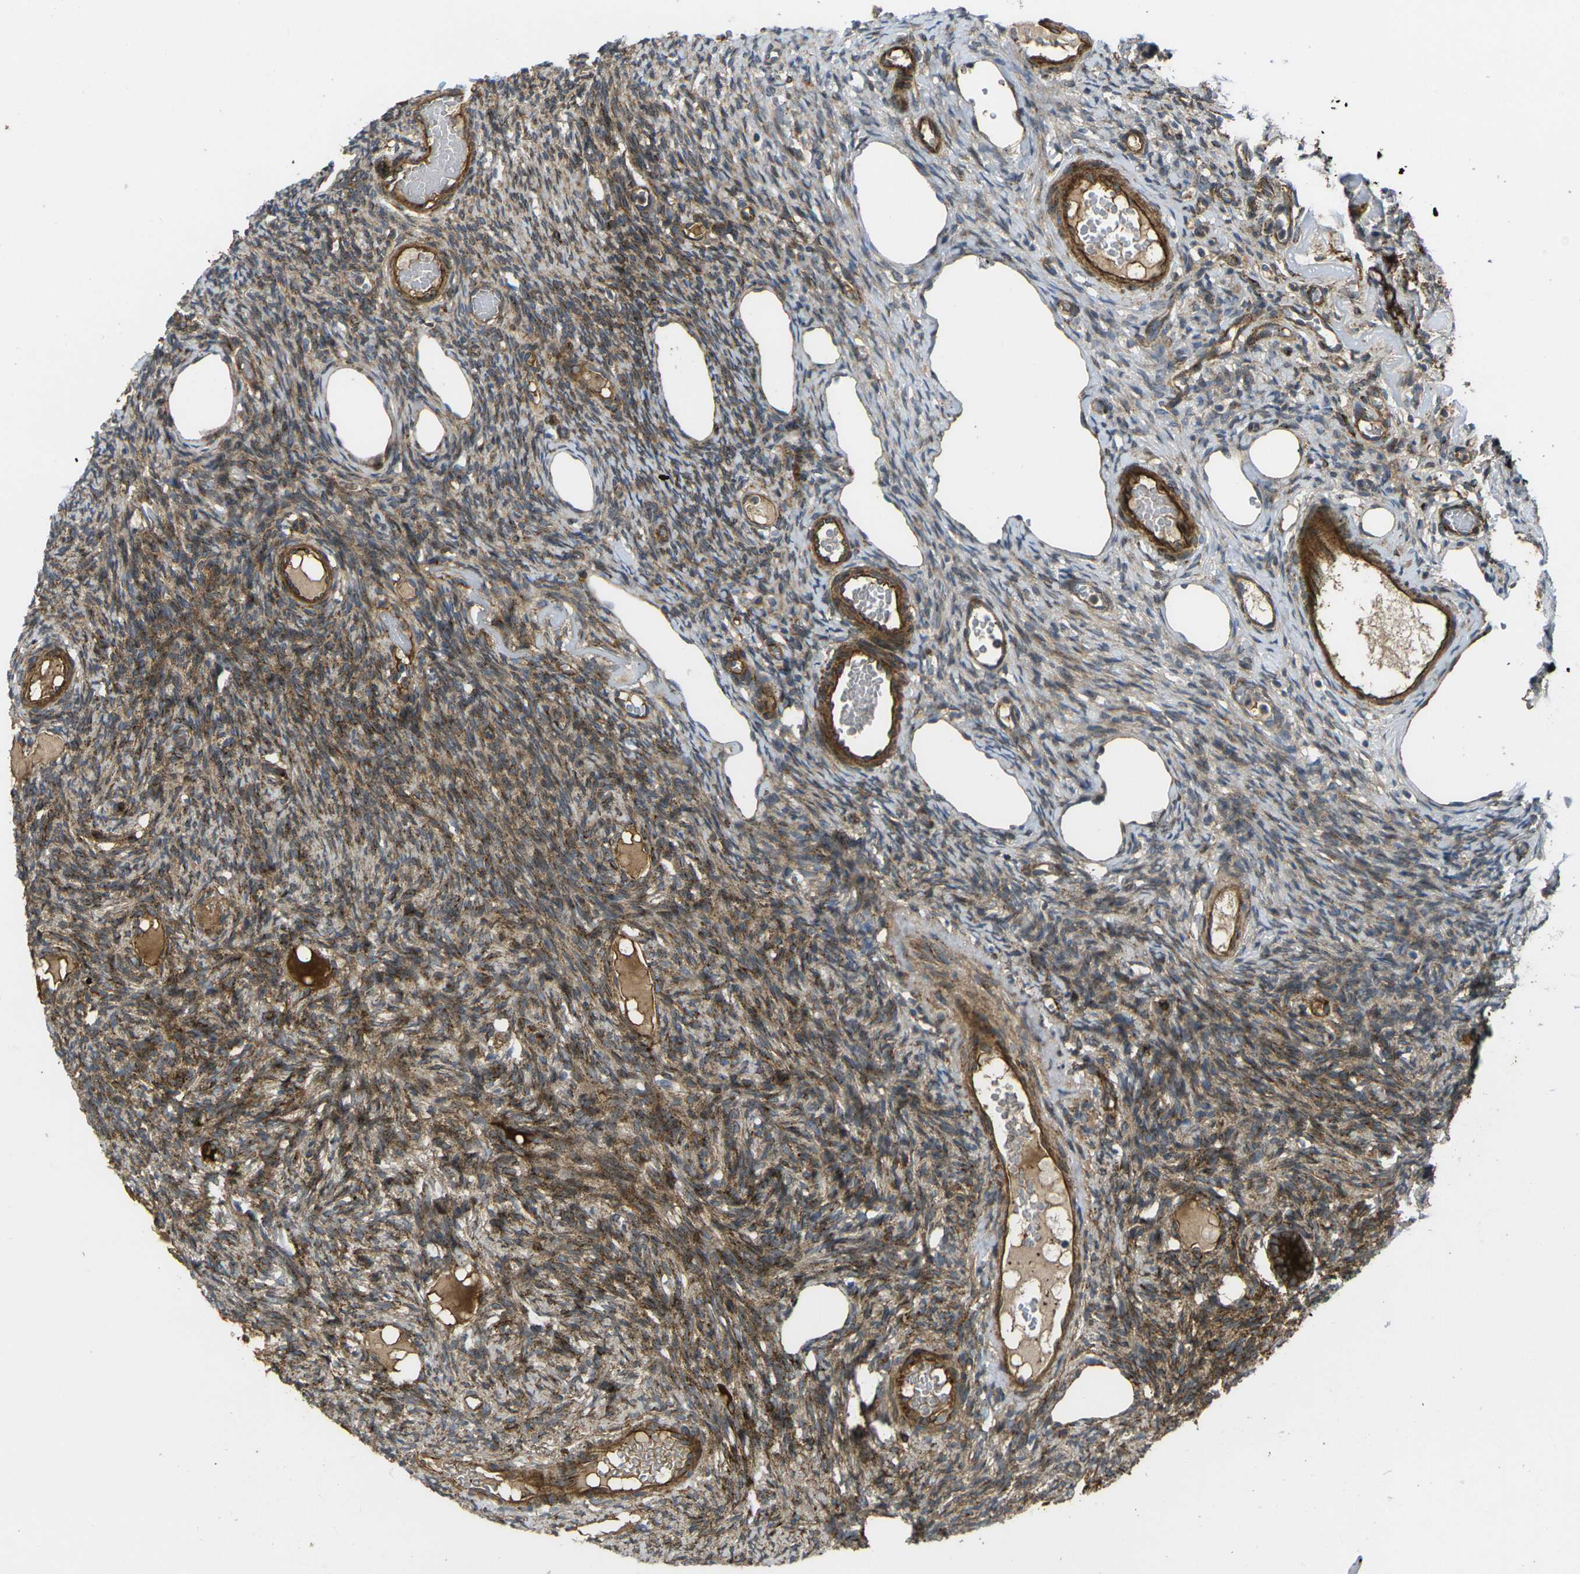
{"staining": {"intensity": "moderate", "quantity": ">75%", "location": "cytoplasmic/membranous"}, "tissue": "ovary", "cell_type": "Ovarian stroma cells", "image_type": "normal", "snomed": [{"axis": "morphology", "description": "Normal tissue, NOS"}, {"axis": "topography", "description": "Ovary"}], "caption": "A brown stain labels moderate cytoplasmic/membranous expression of a protein in ovarian stroma cells of unremarkable human ovary.", "gene": "ECE1", "patient": {"sex": "female", "age": 33}}